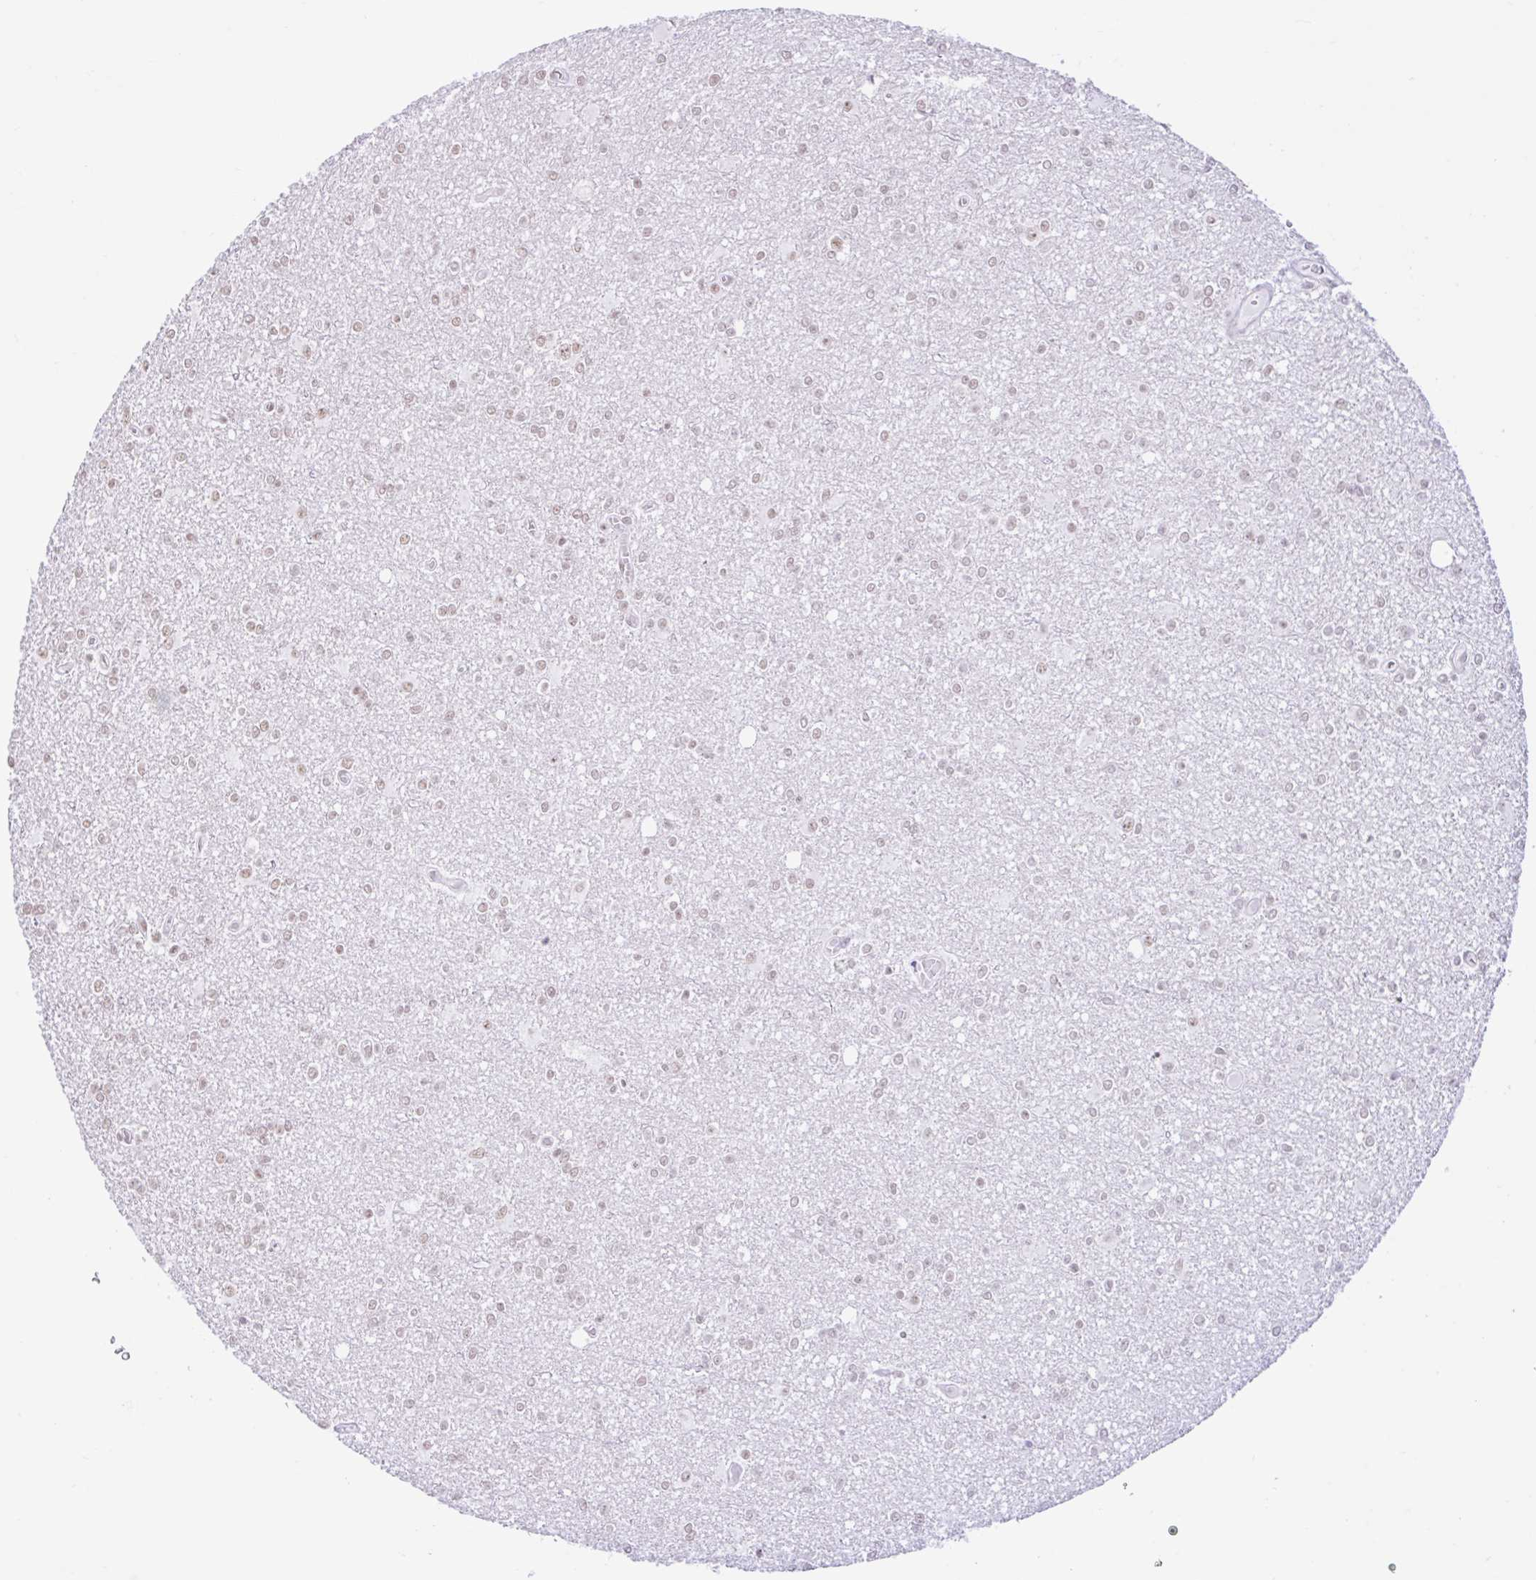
{"staining": {"intensity": "weak", "quantity": "25%-75%", "location": "nuclear"}, "tissue": "glioma", "cell_type": "Tumor cells", "image_type": "cancer", "snomed": [{"axis": "morphology", "description": "Glioma, malignant, High grade"}, {"axis": "topography", "description": "Brain"}], "caption": "Immunohistochemistry (IHC) (DAB) staining of glioma exhibits weak nuclear protein expression in approximately 25%-75% of tumor cells. The protein of interest is stained brown, and the nuclei are stained in blue (DAB (3,3'-diaminobenzidine) IHC with brightfield microscopy, high magnification).", "gene": "CCDC12", "patient": {"sex": "male", "age": 48}}